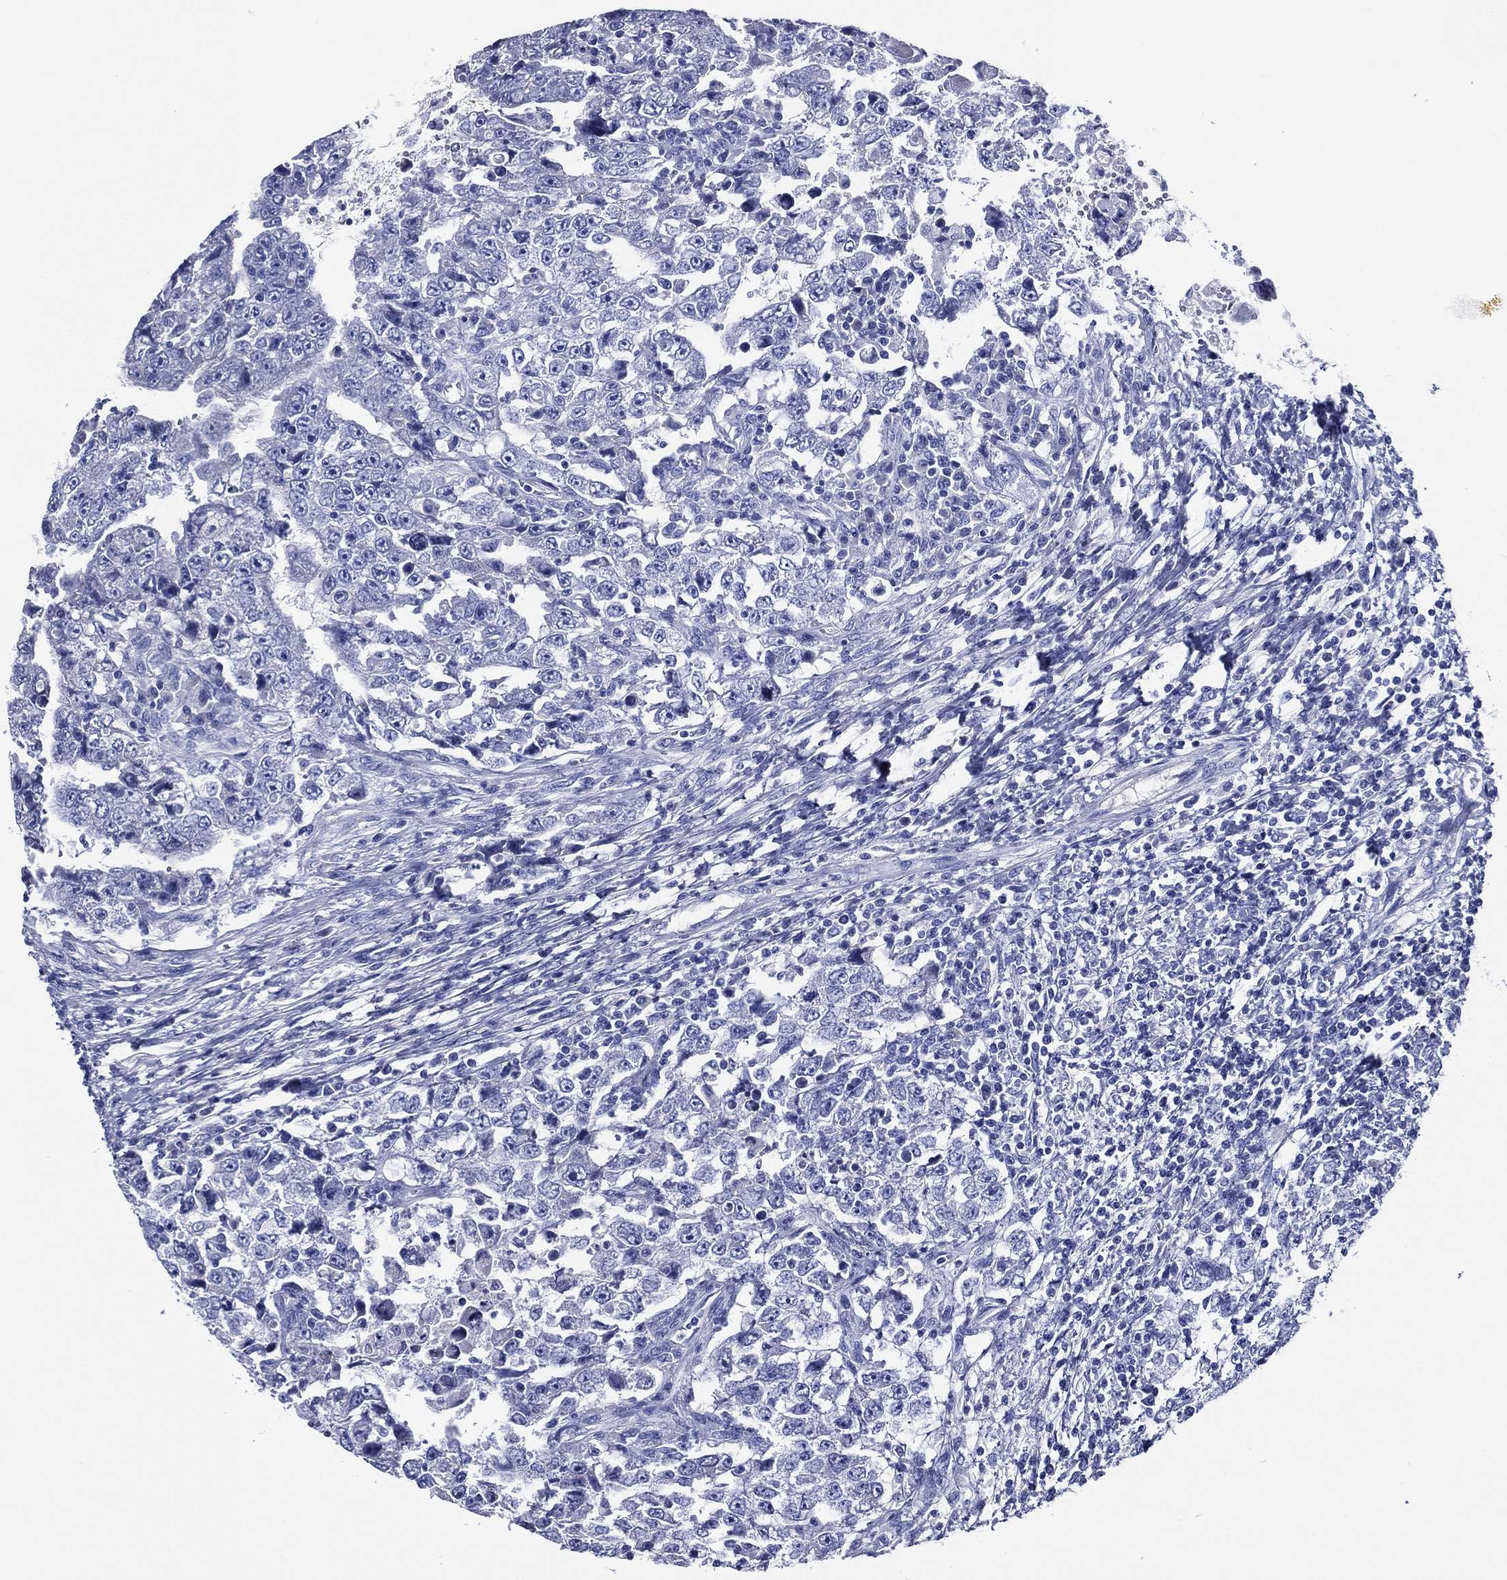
{"staining": {"intensity": "negative", "quantity": "none", "location": "none"}, "tissue": "testis cancer", "cell_type": "Tumor cells", "image_type": "cancer", "snomed": [{"axis": "morphology", "description": "Carcinoma, Embryonal, NOS"}, {"axis": "topography", "description": "Testis"}], "caption": "The histopathology image exhibits no staining of tumor cells in testis embryonal carcinoma.", "gene": "ACE2", "patient": {"sex": "male", "age": 26}}